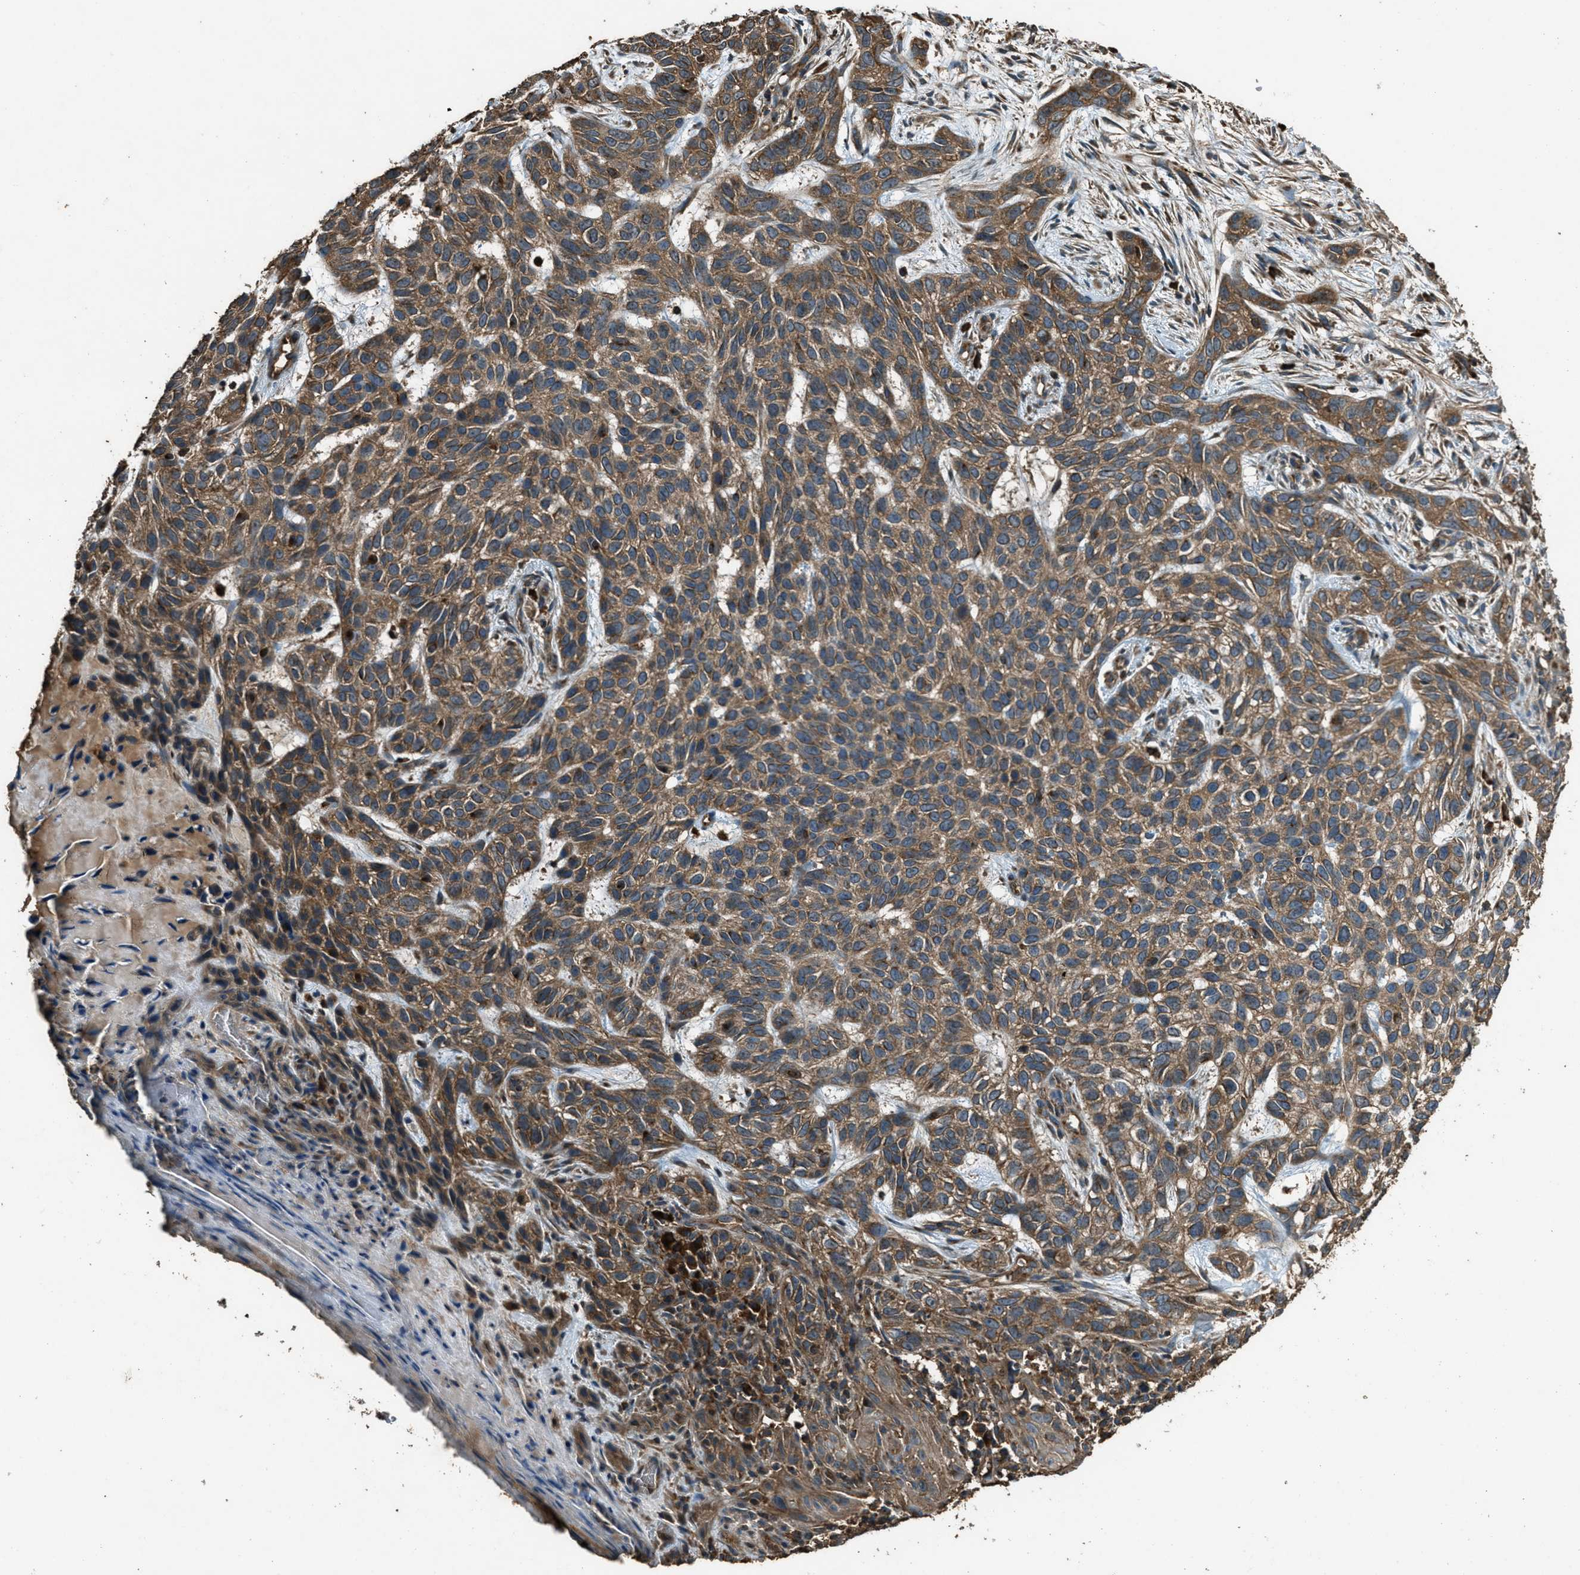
{"staining": {"intensity": "moderate", "quantity": ">75%", "location": "cytoplasmic/membranous"}, "tissue": "skin cancer", "cell_type": "Tumor cells", "image_type": "cancer", "snomed": [{"axis": "morphology", "description": "Normal tissue, NOS"}, {"axis": "morphology", "description": "Basal cell carcinoma"}, {"axis": "topography", "description": "Skin"}], "caption": "An immunohistochemistry micrograph of neoplastic tissue is shown. Protein staining in brown shows moderate cytoplasmic/membranous positivity in skin basal cell carcinoma within tumor cells.", "gene": "MAP3K8", "patient": {"sex": "male", "age": 79}}